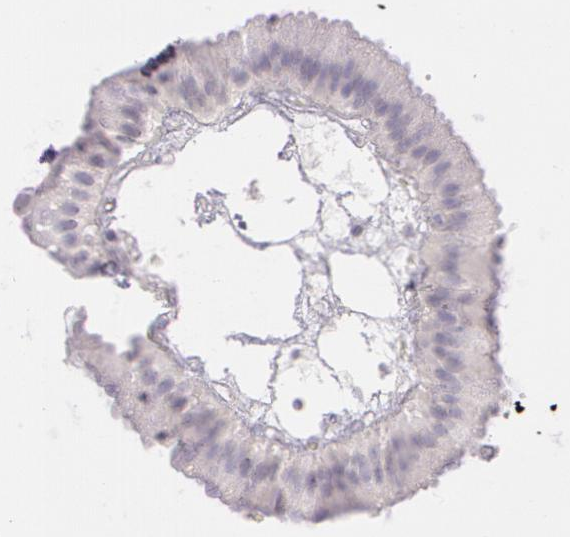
{"staining": {"intensity": "negative", "quantity": "none", "location": "none"}, "tissue": "gallbladder", "cell_type": "Glandular cells", "image_type": "normal", "snomed": [{"axis": "morphology", "description": "Normal tissue, NOS"}, {"axis": "topography", "description": "Gallbladder"}], "caption": "Benign gallbladder was stained to show a protein in brown. There is no significant staining in glandular cells.", "gene": "OTC", "patient": {"sex": "female", "age": 63}}